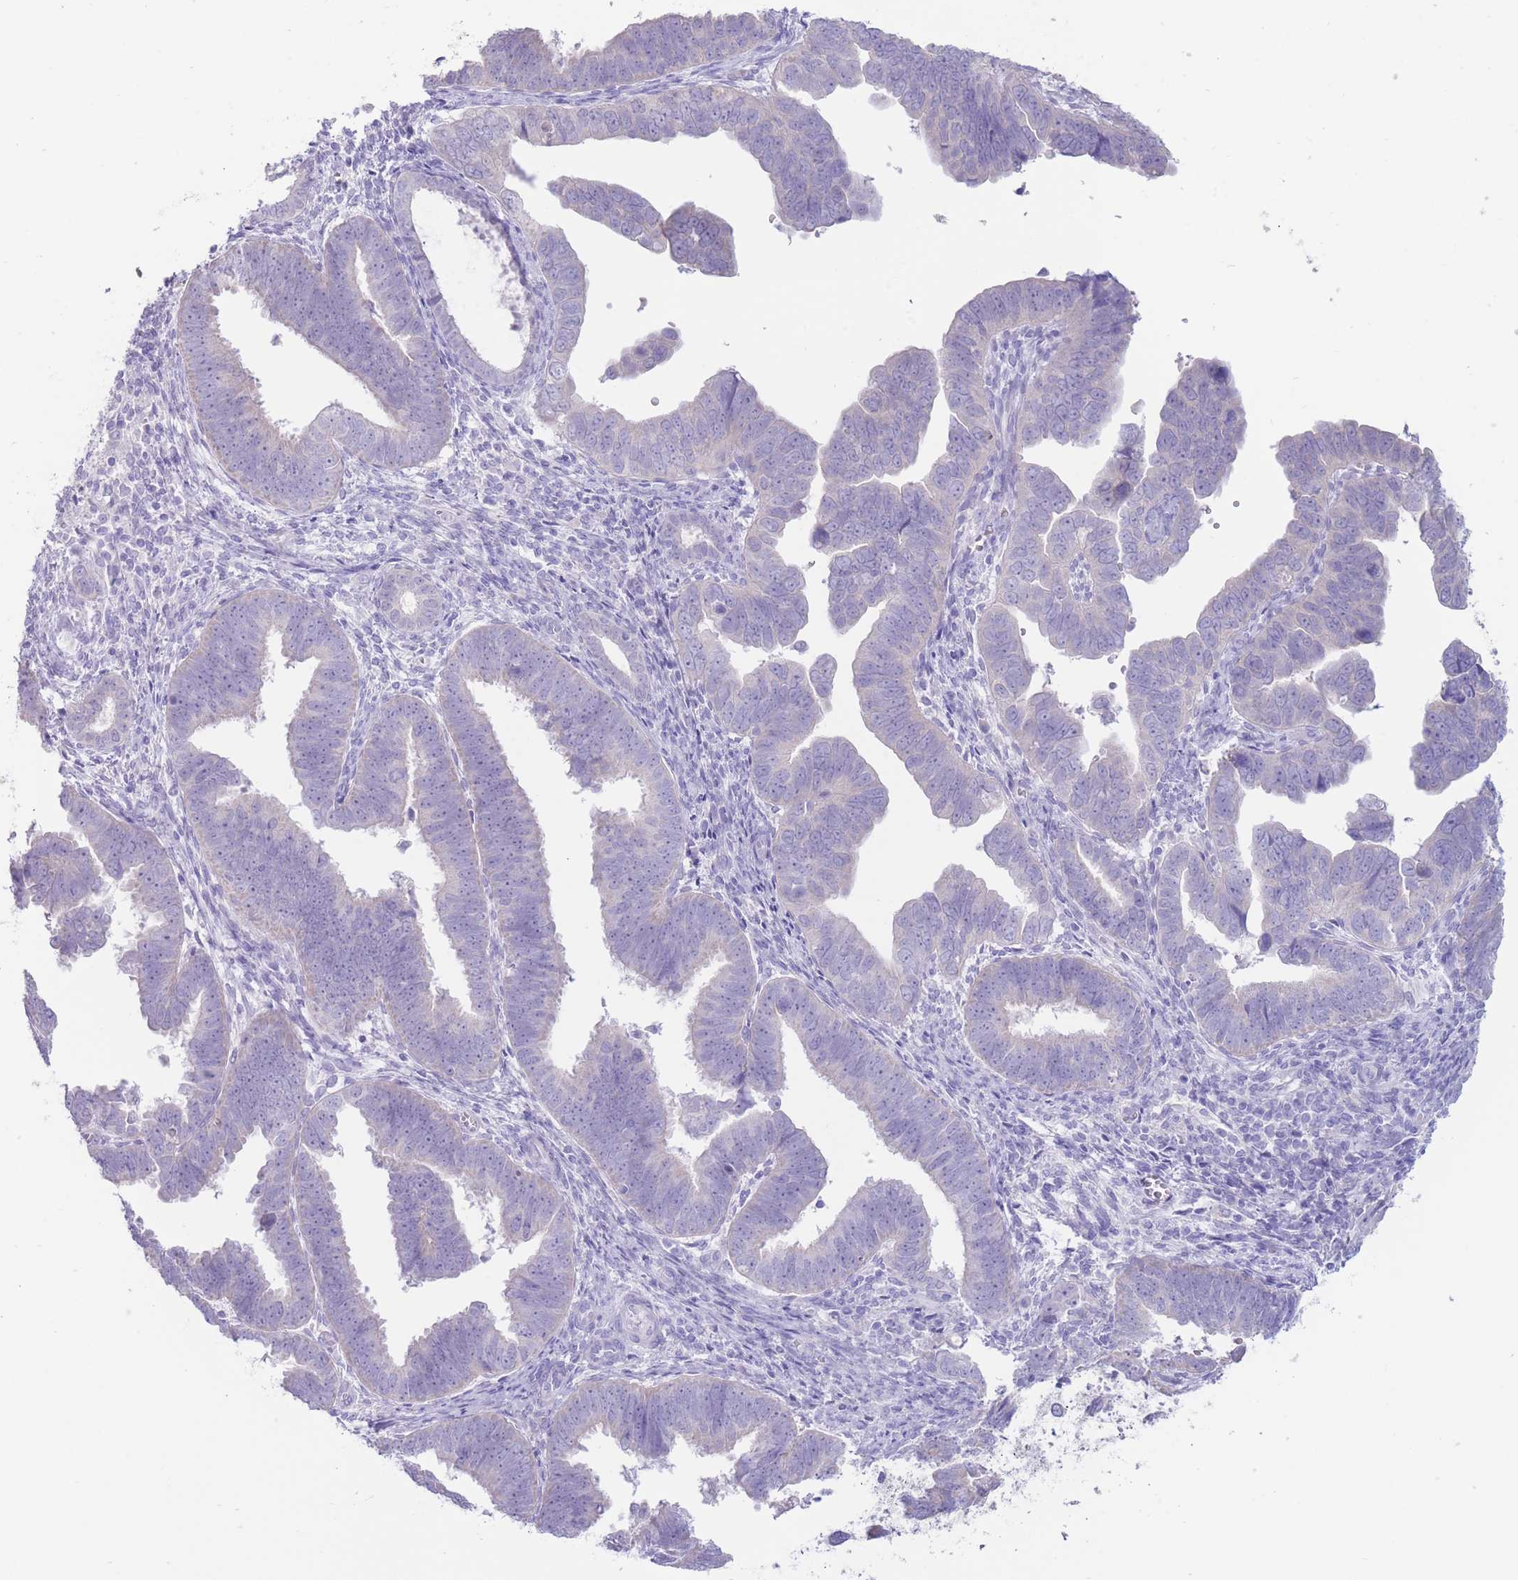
{"staining": {"intensity": "negative", "quantity": "none", "location": "none"}, "tissue": "endometrial cancer", "cell_type": "Tumor cells", "image_type": "cancer", "snomed": [{"axis": "morphology", "description": "Adenocarcinoma, NOS"}, {"axis": "topography", "description": "Endometrium"}], "caption": "High power microscopy photomicrograph of an immunohistochemistry (IHC) micrograph of endometrial cancer (adenocarcinoma), revealing no significant expression in tumor cells. Nuclei are stained in blue.", "gene": "FAH", "patient": {"sex": "female", "age": 75}}